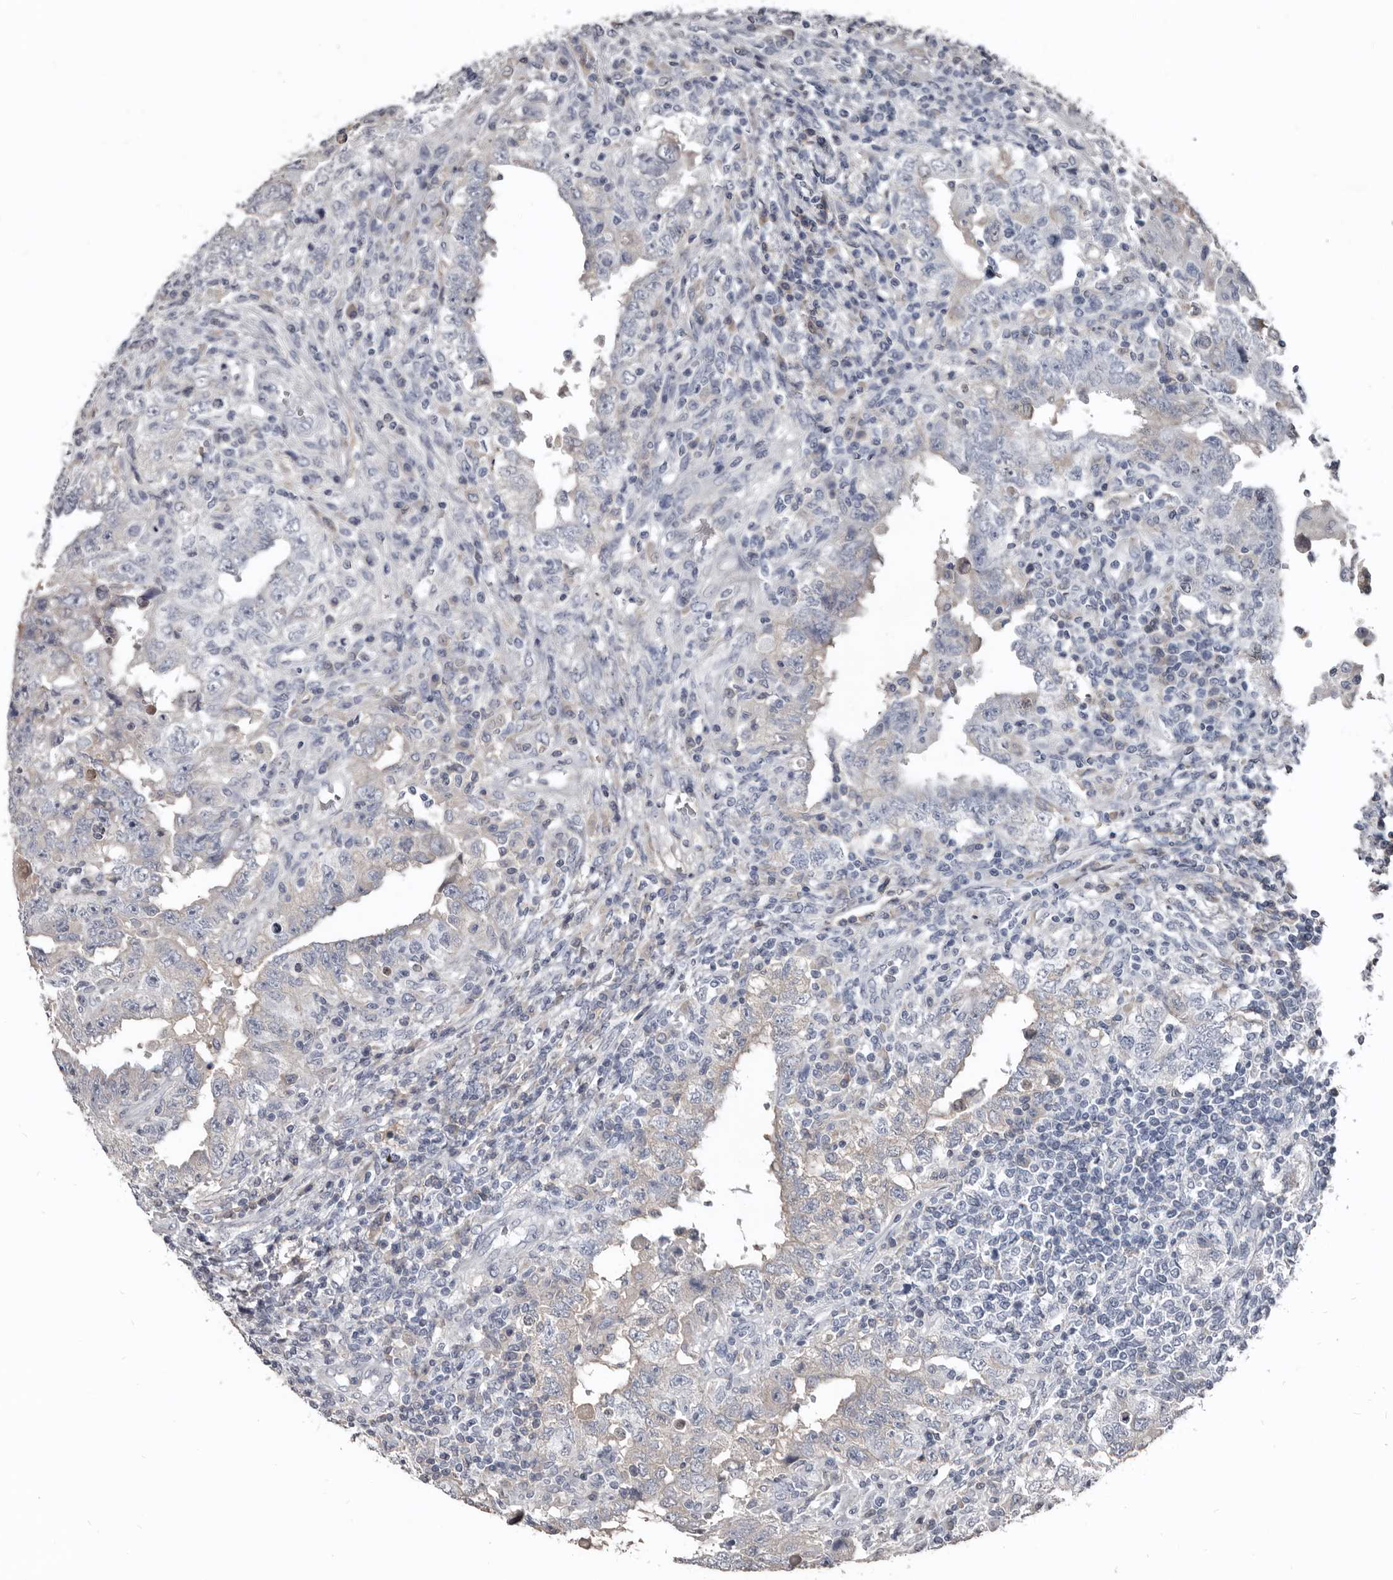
{"staining": {"intensity": "weak", "quantity": "25%-75%", "location": "cytoplasmic/membranous"}, "tissue": "testis cancer", "cell_type": "Tumor cells", "image_type": "cancer", "snomed": [{"axis": "morphology", "description": "Carcinoma, Embryonal, NOS"}, {"axis": "topography", "description": "Testis"}], "caption": "Weak cytoplasmic/membranous protein staining is identified in approximately 25%-75% of tumor cells in testis cancer. (brown staining indicates protein expression, while blue staining denotes nuclei).", "gene": "GREB1", "patient": {"sex": "male", "age": 26}}